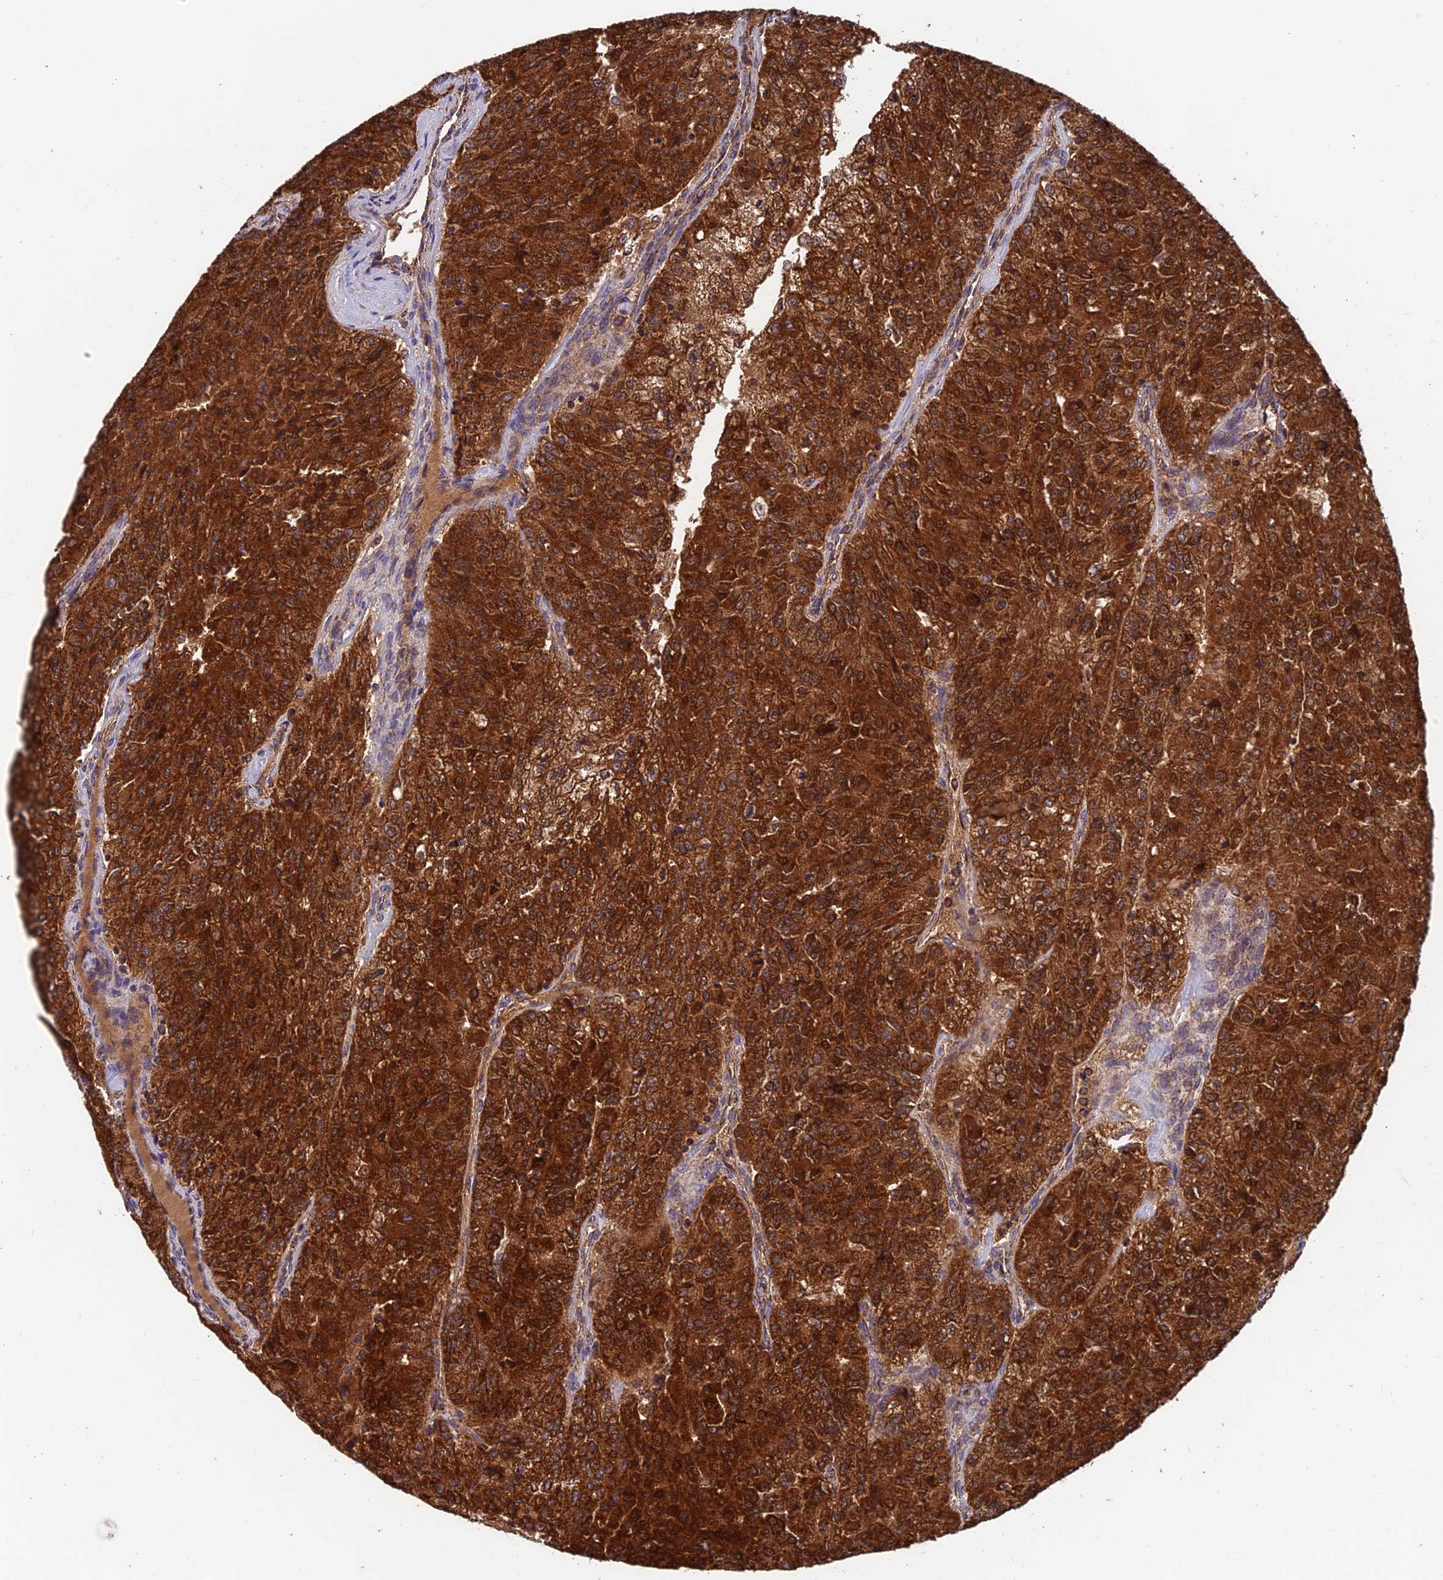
{"staining": {"intensity": "strong", "quantity": ">75%", "location": "cytoplasmic/membranous"}, "tissue": "renal cancer", "cell_type": "Tumor cells", "image_type": "cancer", "snomed": [{"axis": "morphology", "description": "Adenocarcinoma, NOS"}, {"axis": "topography", "description": "Kidney"}], "caption": "About >75% of tumor cells in human adenocarcinoma (renal) exhibit strong cytoplasmic/membranous protein staining as visualized by brown immunohistochemical staining.", "gene": "CCDC15", "patient": {"sex": "female", "age": 63}}